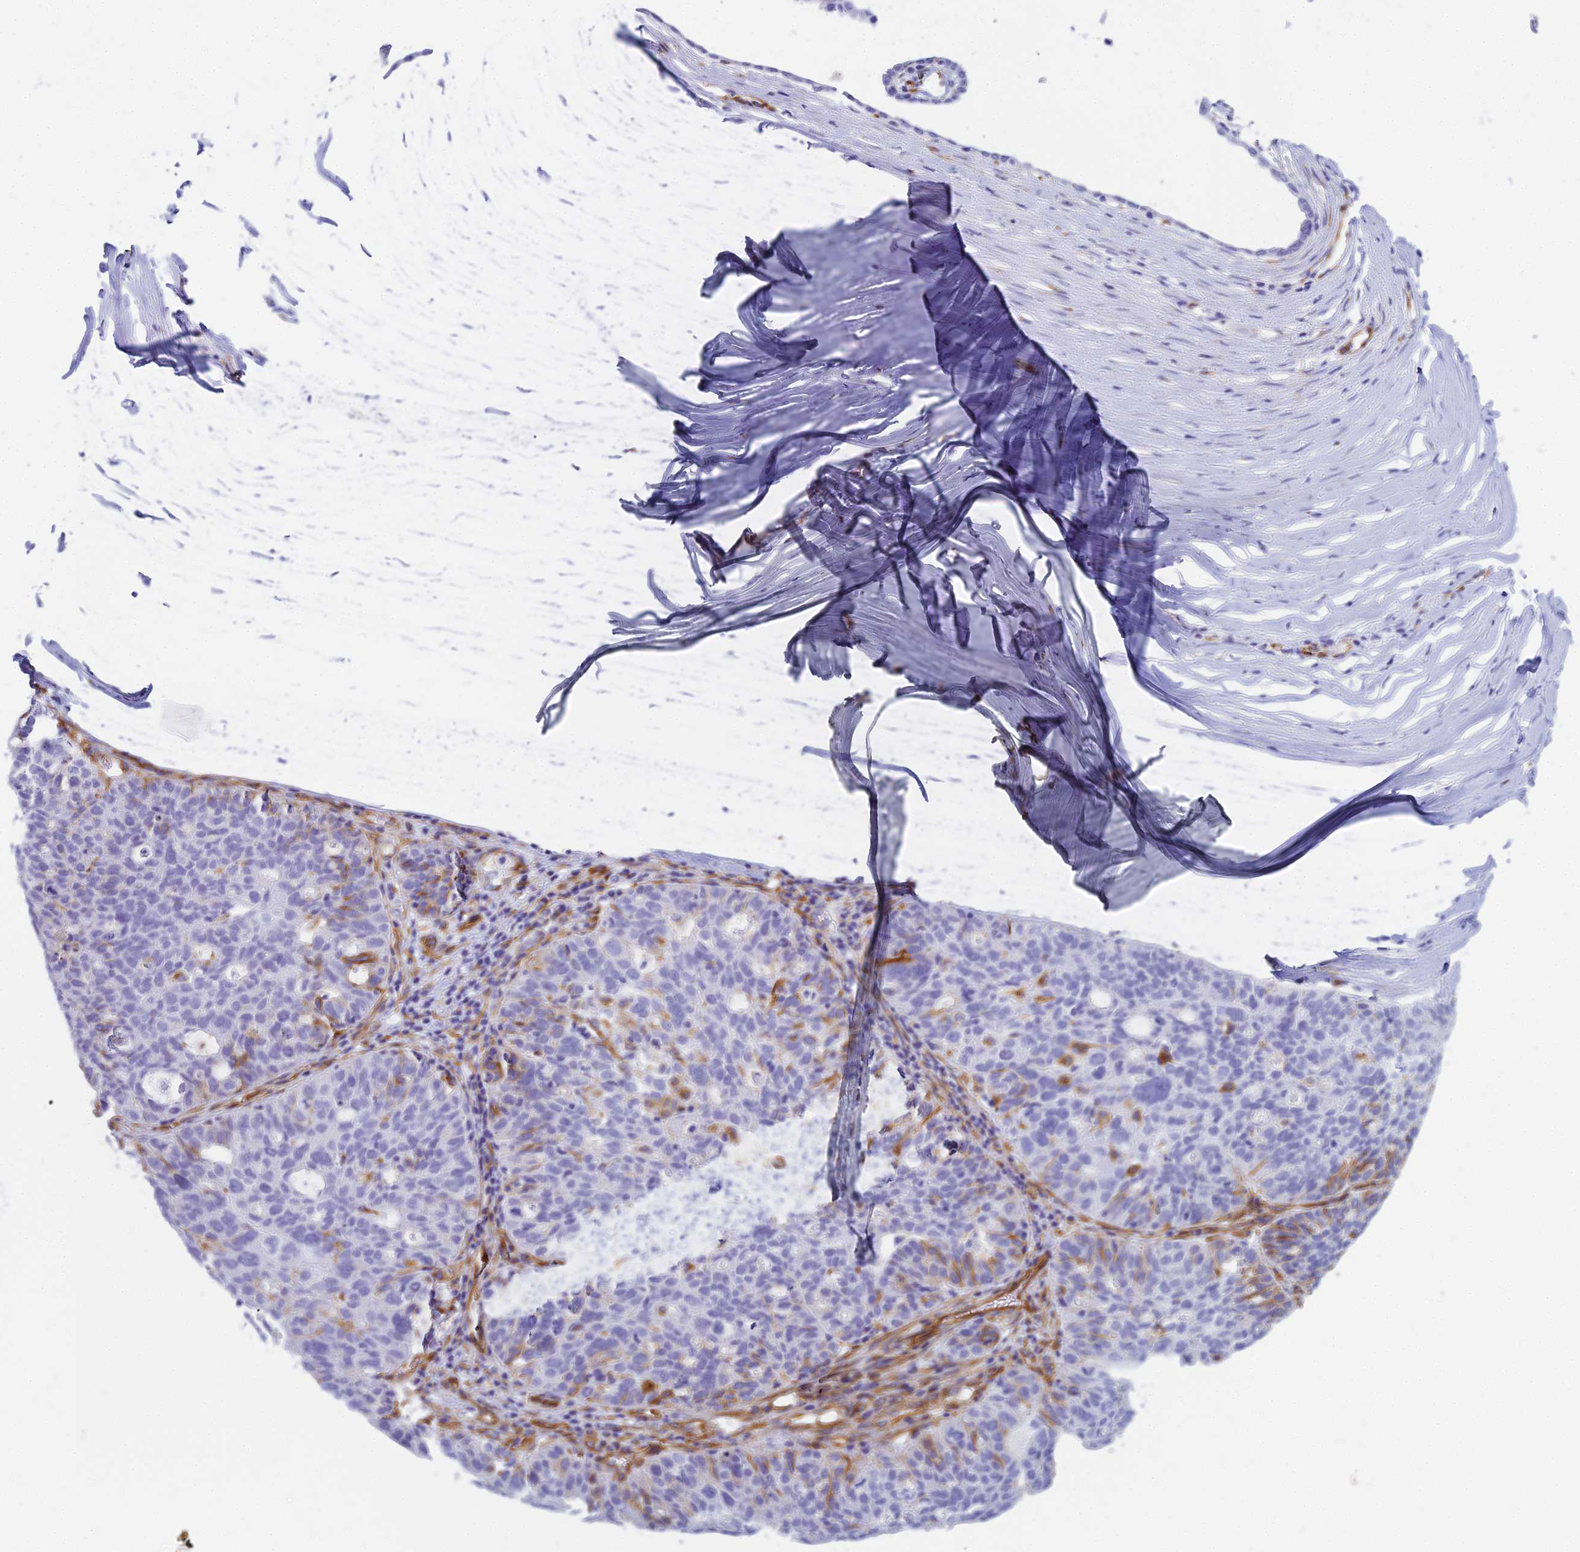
{"staining": {"intensity": "negative", "quantity": "none", "location": "none"}, "tissue": "ovarian cancer", "cell_type": "Tumor cells", "image_type": "cancer", "snomed": [{"axis": "morphology", "description": "Cystadenocarcinoma, serous, NOS"}, {"axis": "topography", "description": "Ovary"}], "caption": "Tumor cells are negative for brown protein staining in ovarian cancer (serous cystadenocarcinoma).", "gene": "EVI2A", "patient": {"sex": "female", "age": 59}}